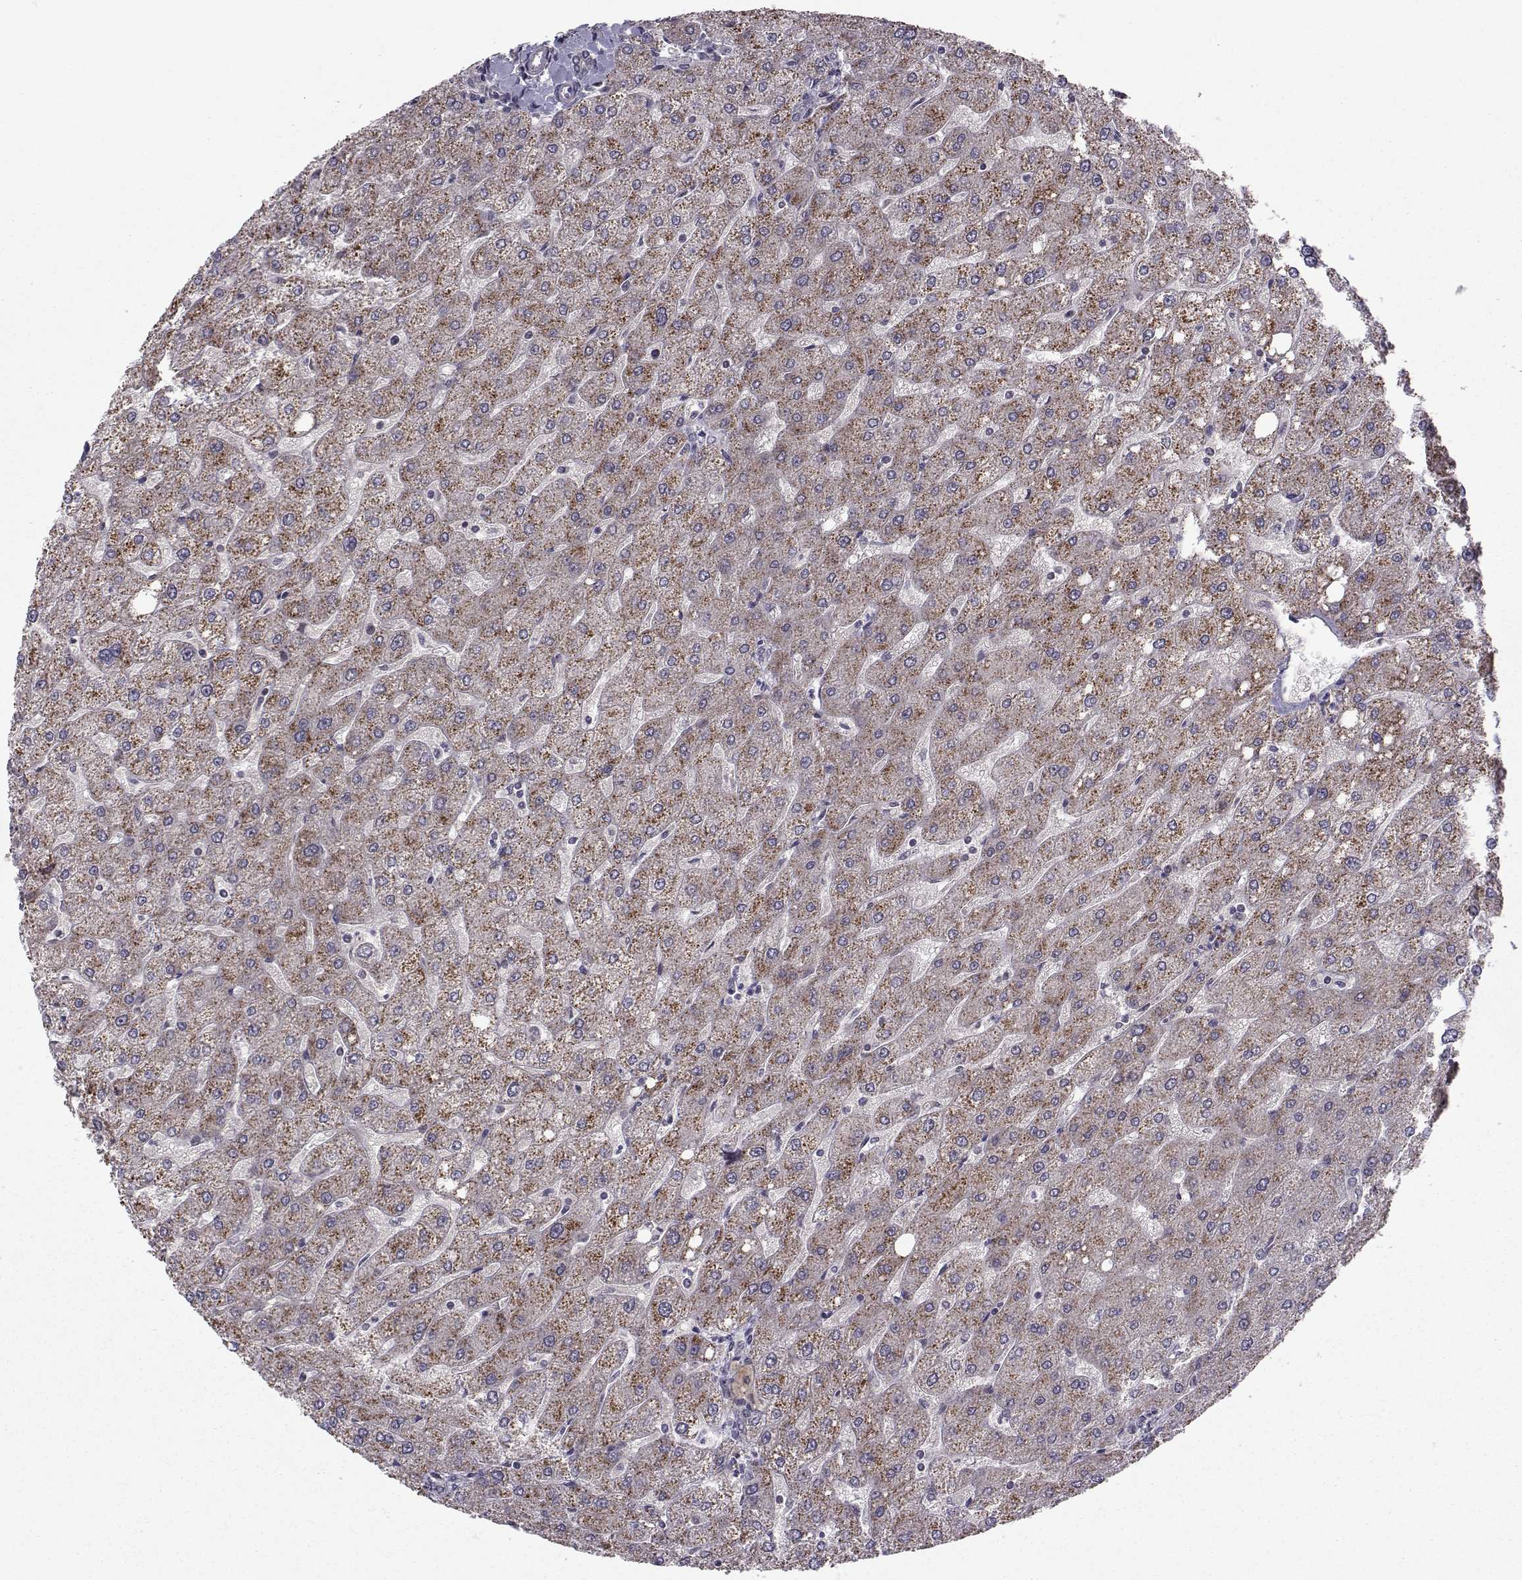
{"staining": {"intensity": "weak", "quantity": "25%-75%", "location": "cytoplasmic/membranous"}, "tissue": "liver", "cell_type": "Cholangiocytes", "image_type": "normal", "snomed": [{"axis": "morphology", "description": "Normal tissue, NOS"}, {"axis": "topography", "description": "Liver"}], "caption": "Cholangiocytes display weak cytoplasmic/membranous positivity in approximately 25%-75% of cells in unremarkable liver.", "gene": "PKN2", "patient": {"sex": "male", "age": 67}}